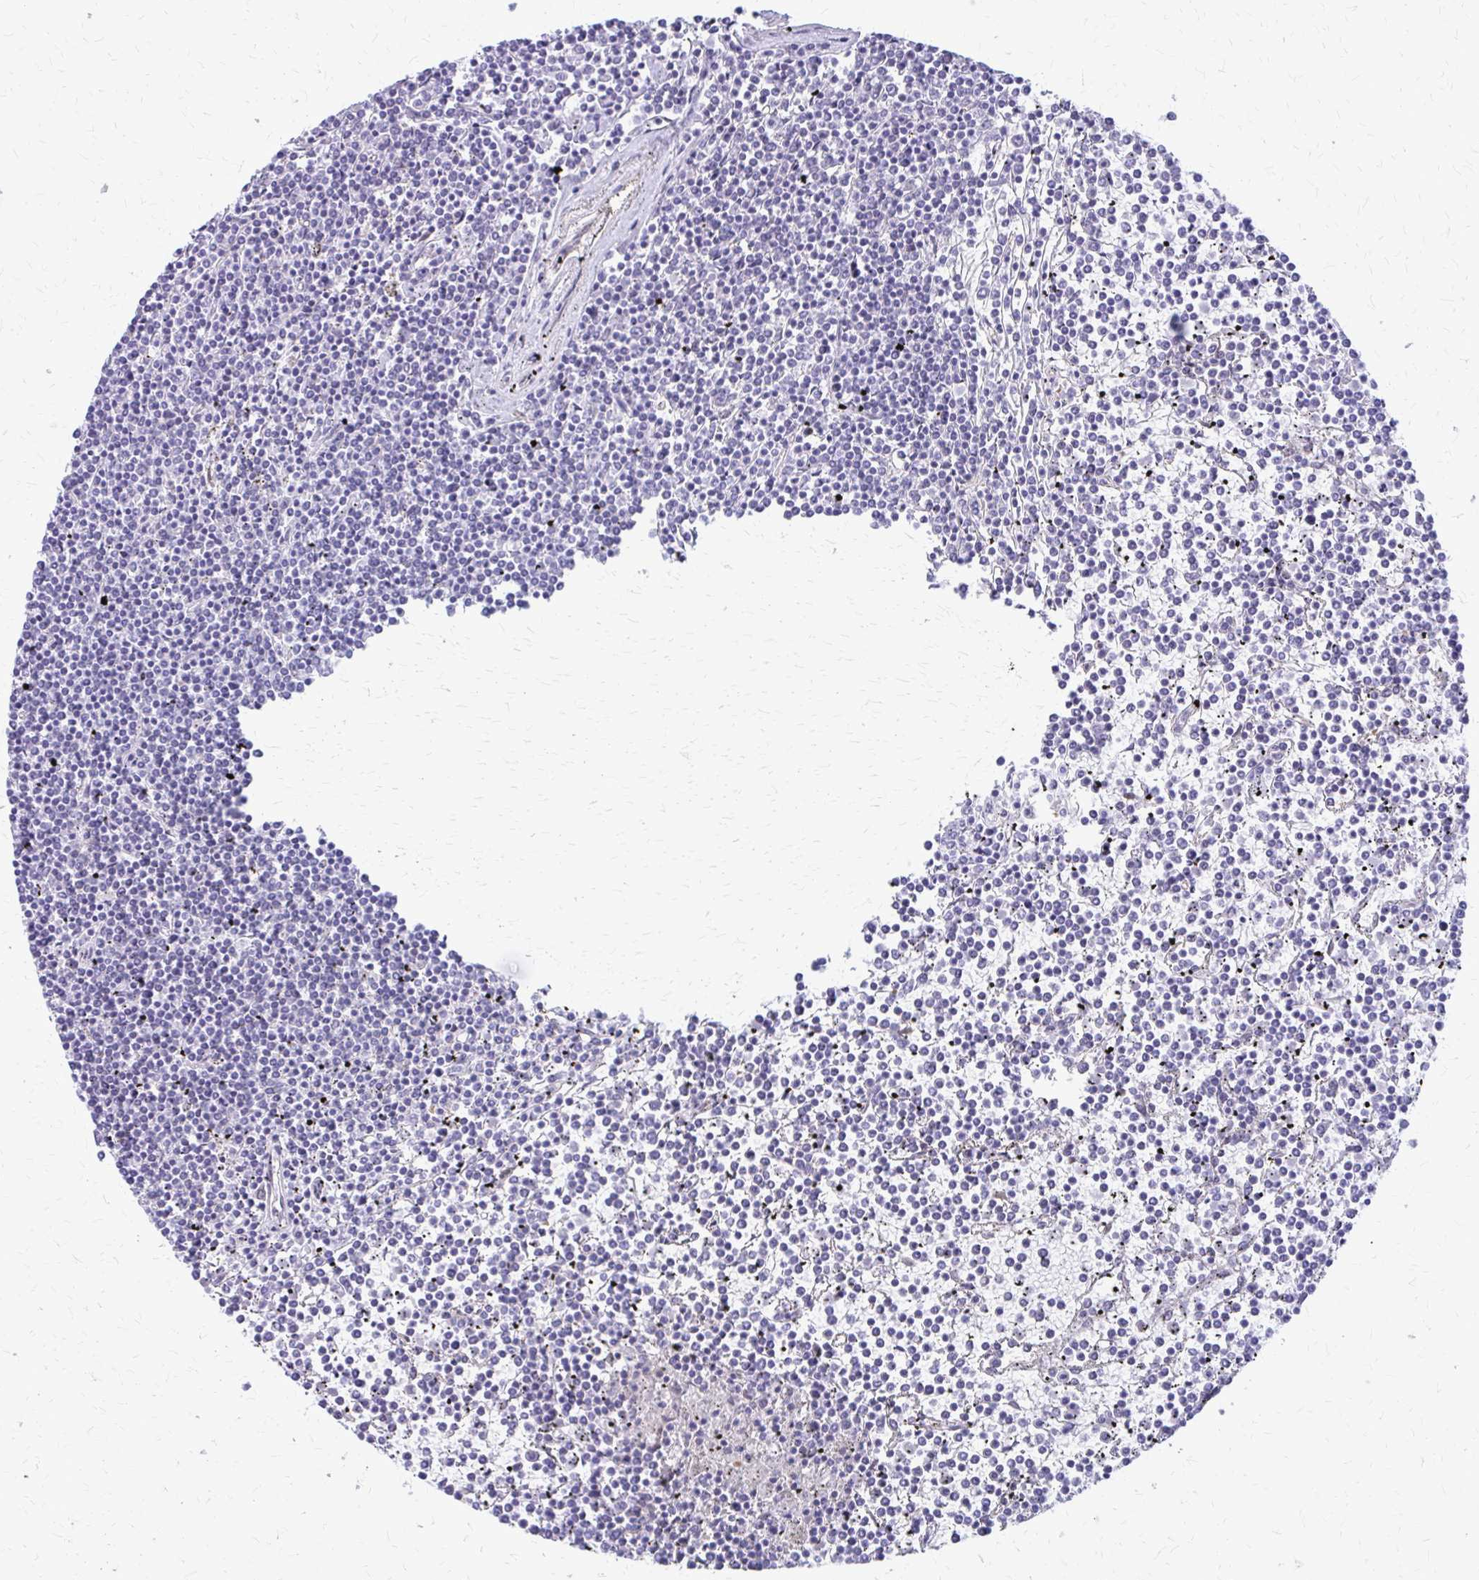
{"staining": {"intensity": "negative", "quantity": "none", "location": "none"}, "tissue": "lymphoma", "cell_type": "Tumor cells", "image_type": "cancer", "snomed": [{"axis": "morphology", "description": "Malignant lymphoma, non-Hodgkin's type, Low grade"}, {"axis": "topography", "description": "Spleen"}], "caption": "Immunohistochemical staining of human low-grade malignant lymphoma, non-Hodgkin's type demonstrates no significant expression in tumor cells.", "gene": "CLIC2", "patient": {"sex": "female", "age": 19}}